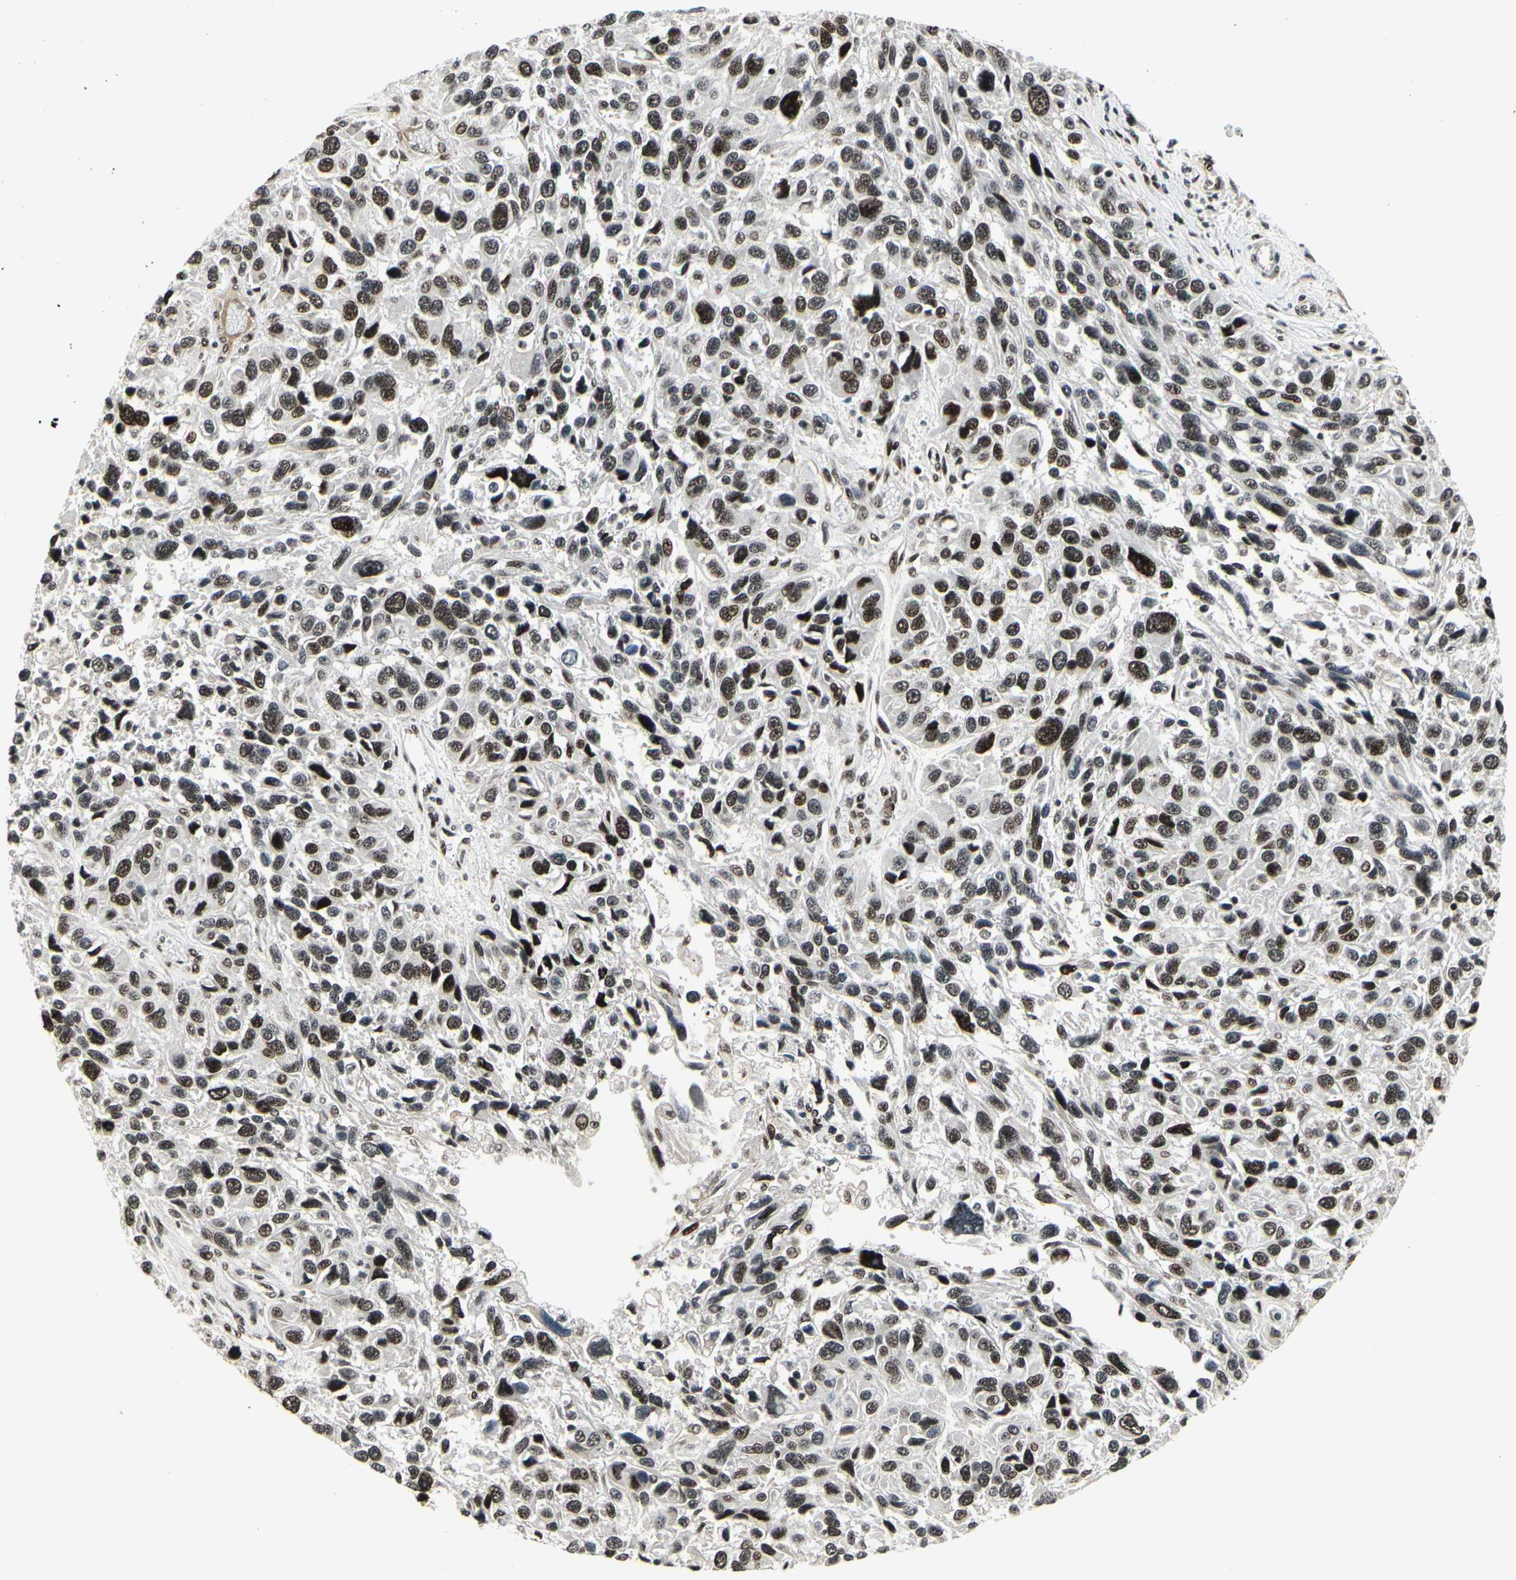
{"staining": {"intensity": "strong", "quantity": ">75%", "location": "nuclear"}, "tissue": "melanoma", "cell_type": "Tumor cells", "image_type": "cancer", "snomed": [{"axis": "morphology", "description": "Malignant melanoma, NOS"}, {"axis": "topography", "description": "Skin"}], "caption": "Melanoma stained with DAB (3,3'-diaminobenzidine) immunohistochemistry (IHC) exhibits high levels of strong nuclear positivity in approximately >75% of tumor cells. (DAB (3,3'-diaminobenzidine) IHC, brown staining for protein, blue staining for nuclei).", "gene": "FOXJ2", "patient": {"sex": "male", "age": 53}}